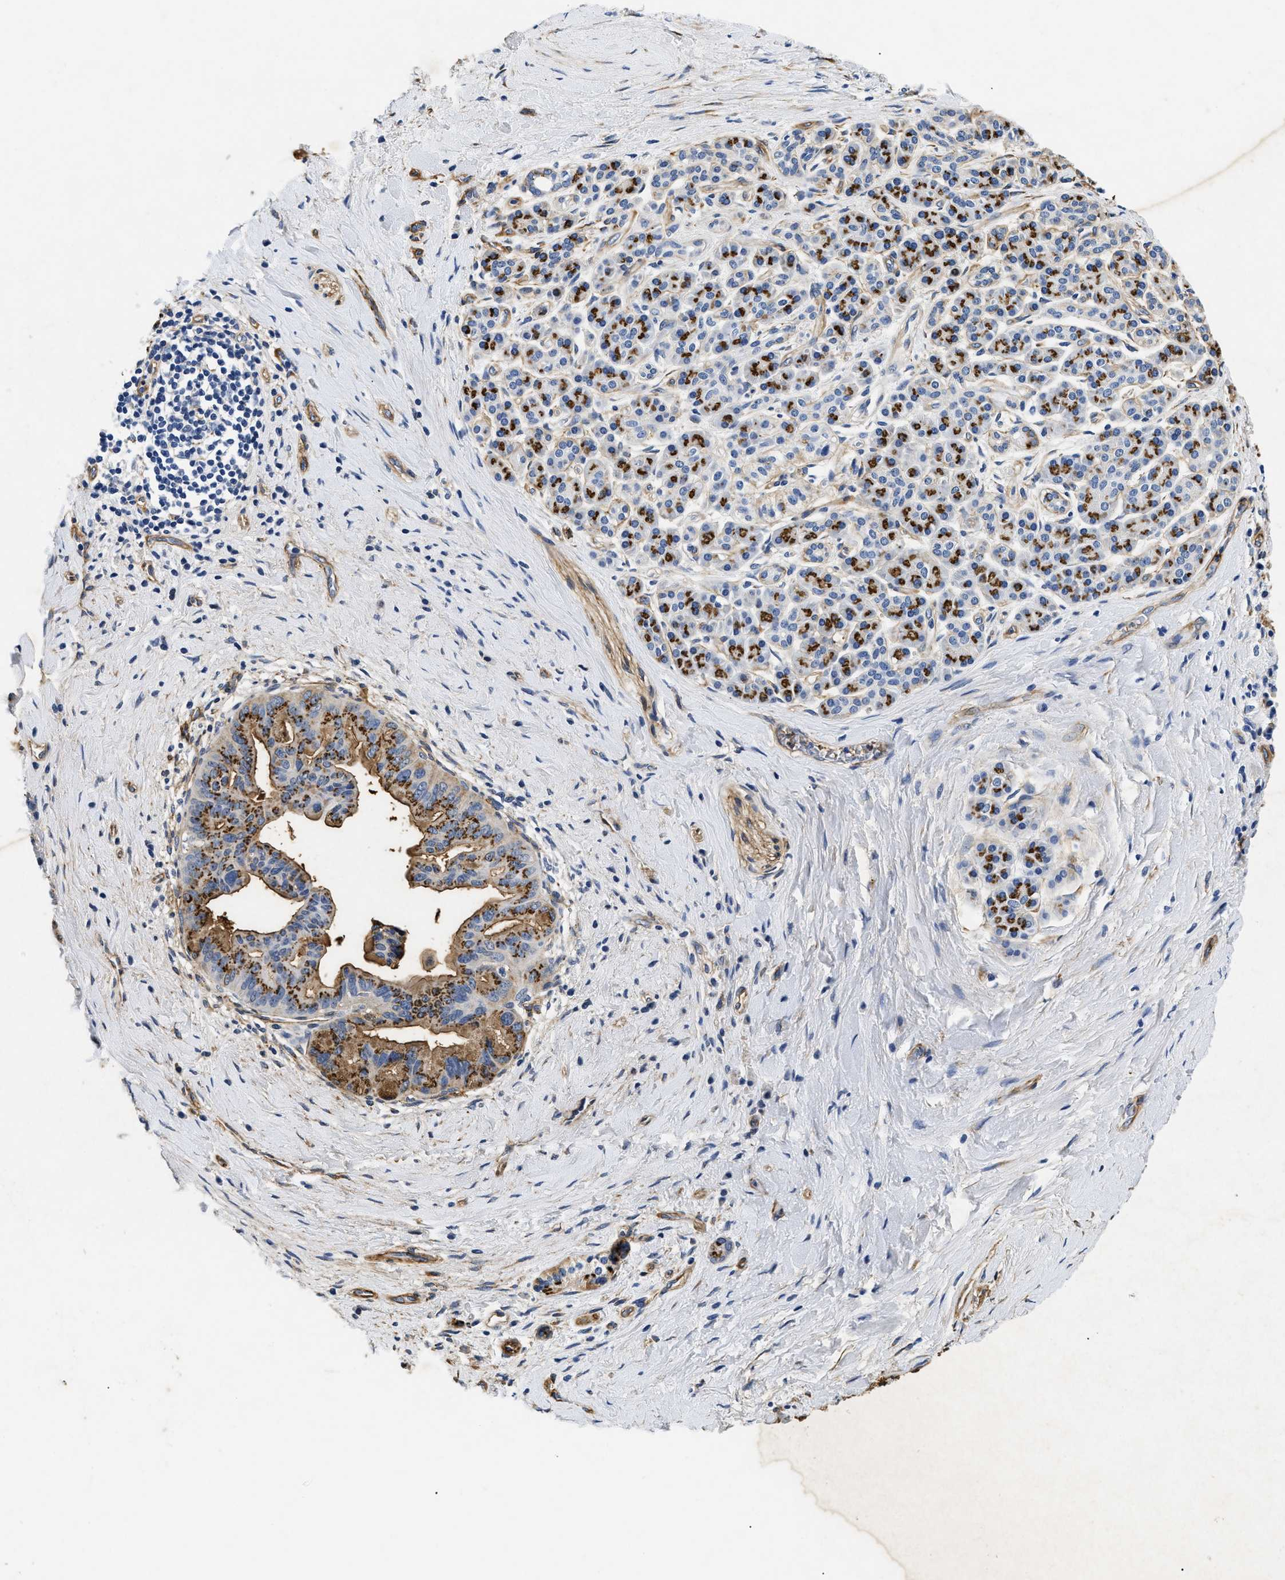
{"staining": {"intensity": "strong", "quantity": ">75%", "location": "cytoplasmic/membranous"}, "tissue": "pancreatic cancer", "cell_type": "Tumor cells", "image_type": "cancer", "snomed": [{"axis": "morphology", "description": "Adenocarcinoma, NOS"}, {"axis": "topography", "description": "Pancreas"}], "caption": "A photomicrograph of human pancreatic cancer stained for a protein shows strong cytoplasmic/membranous brown staining in tumor cells.", "gene": "LAMA3", "patient": {"sex": "male", "age": 55}}